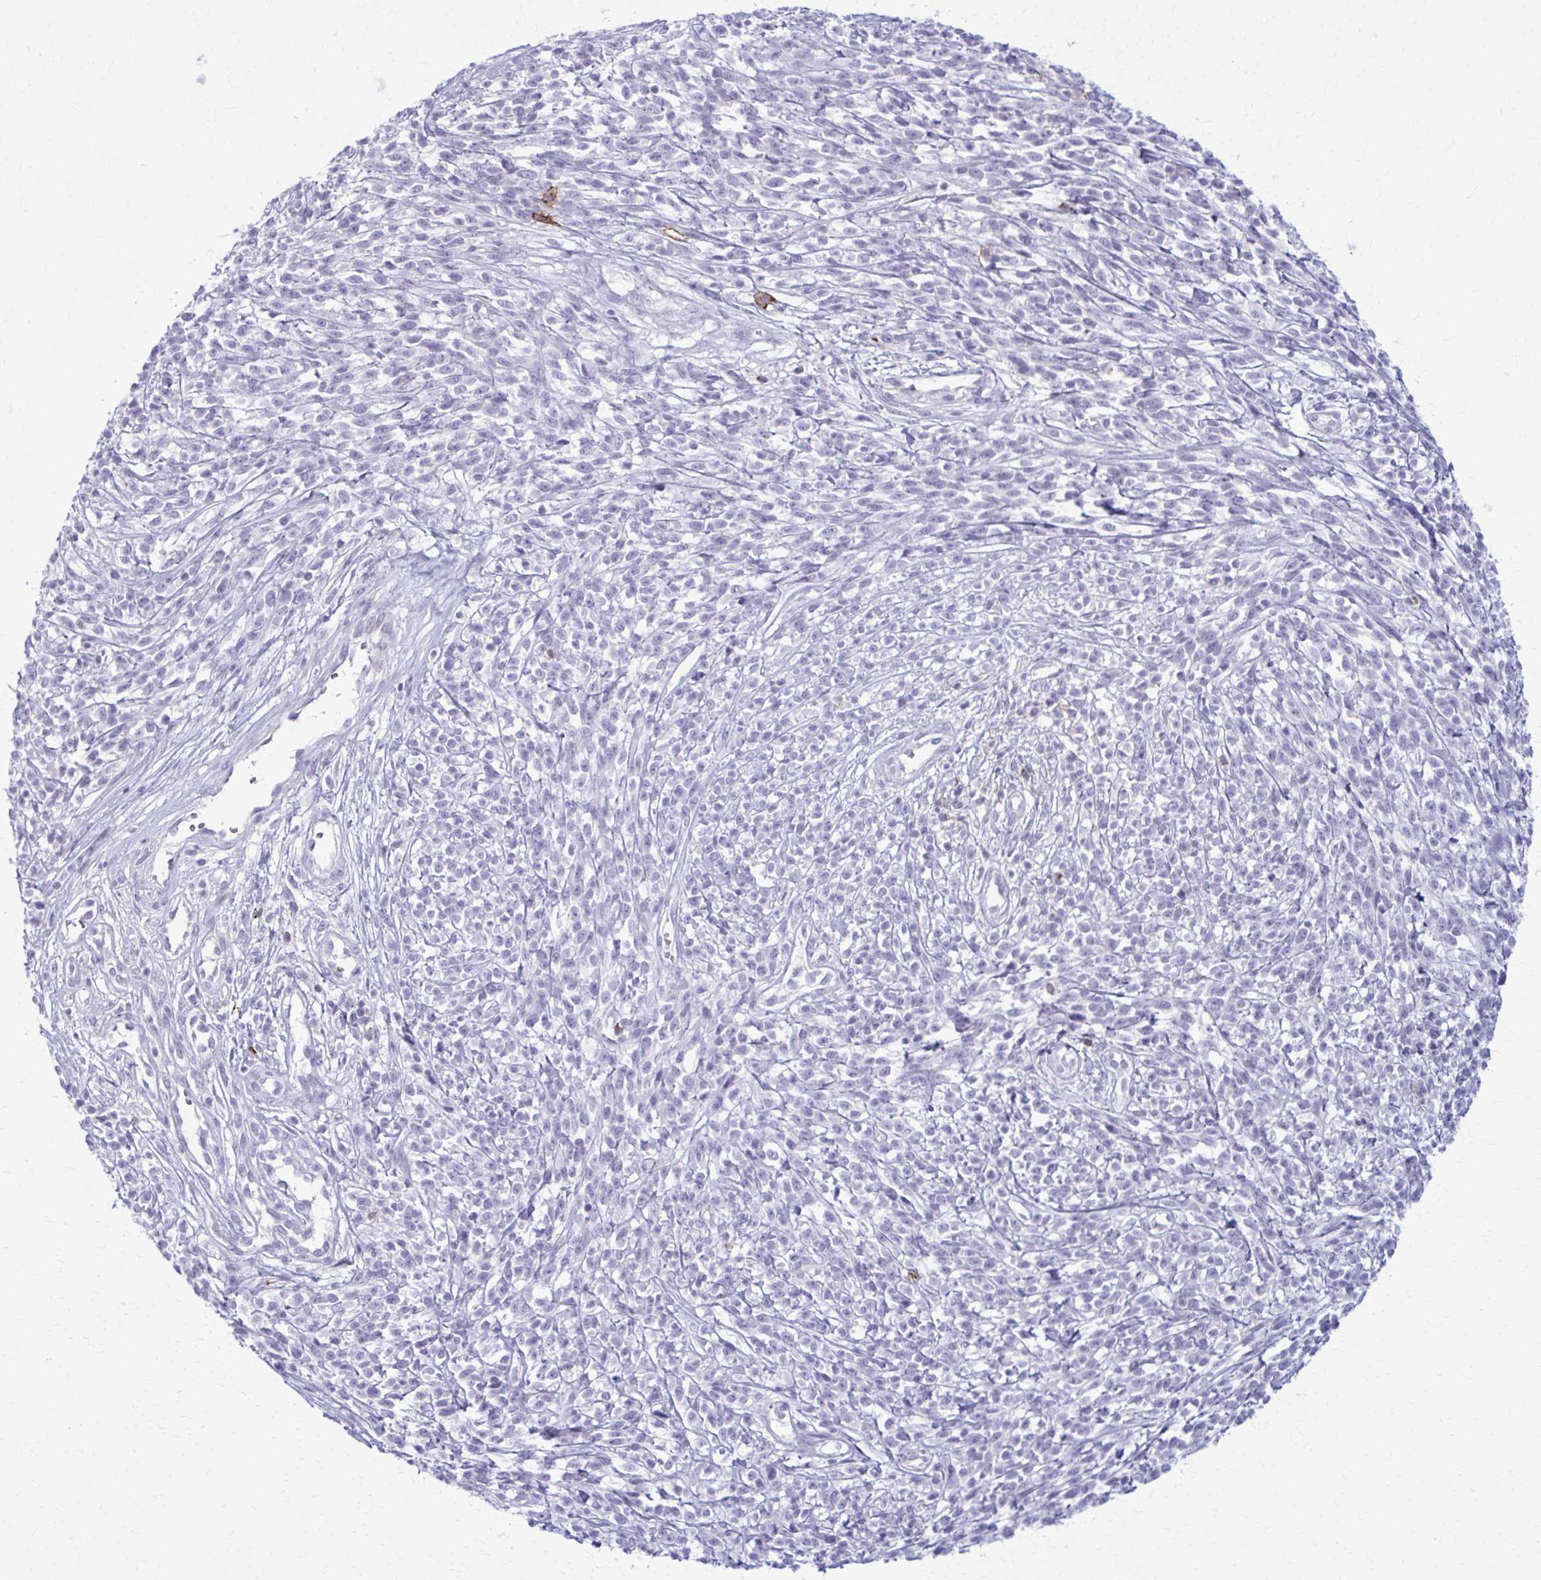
{"staining": {"intensity": "negative", "quantity": "none", "location": "none"}, "tissue": "melanoma", "cell_type": "Tumor cells", "image_type": "cancer", "snomed": [{"axis": "morphology", "description": "Malignant melanoma, NOS"}, {"axis": "topography", "description": "Skin"}, {"axis": "topography", "description": "Skin of trunk"}], "caption": "Immunohistochemical staining of malignant melanoma demonstrates no significant staining in tumor cells. (Stains: DAB (3,3'-diaminobenzidine) IHC with hematoxylin counter stain, Microscopy: brightfield microscopy at high magnification).", "gene": "CD38", "patient": {"sex": "male", "age": 74}}